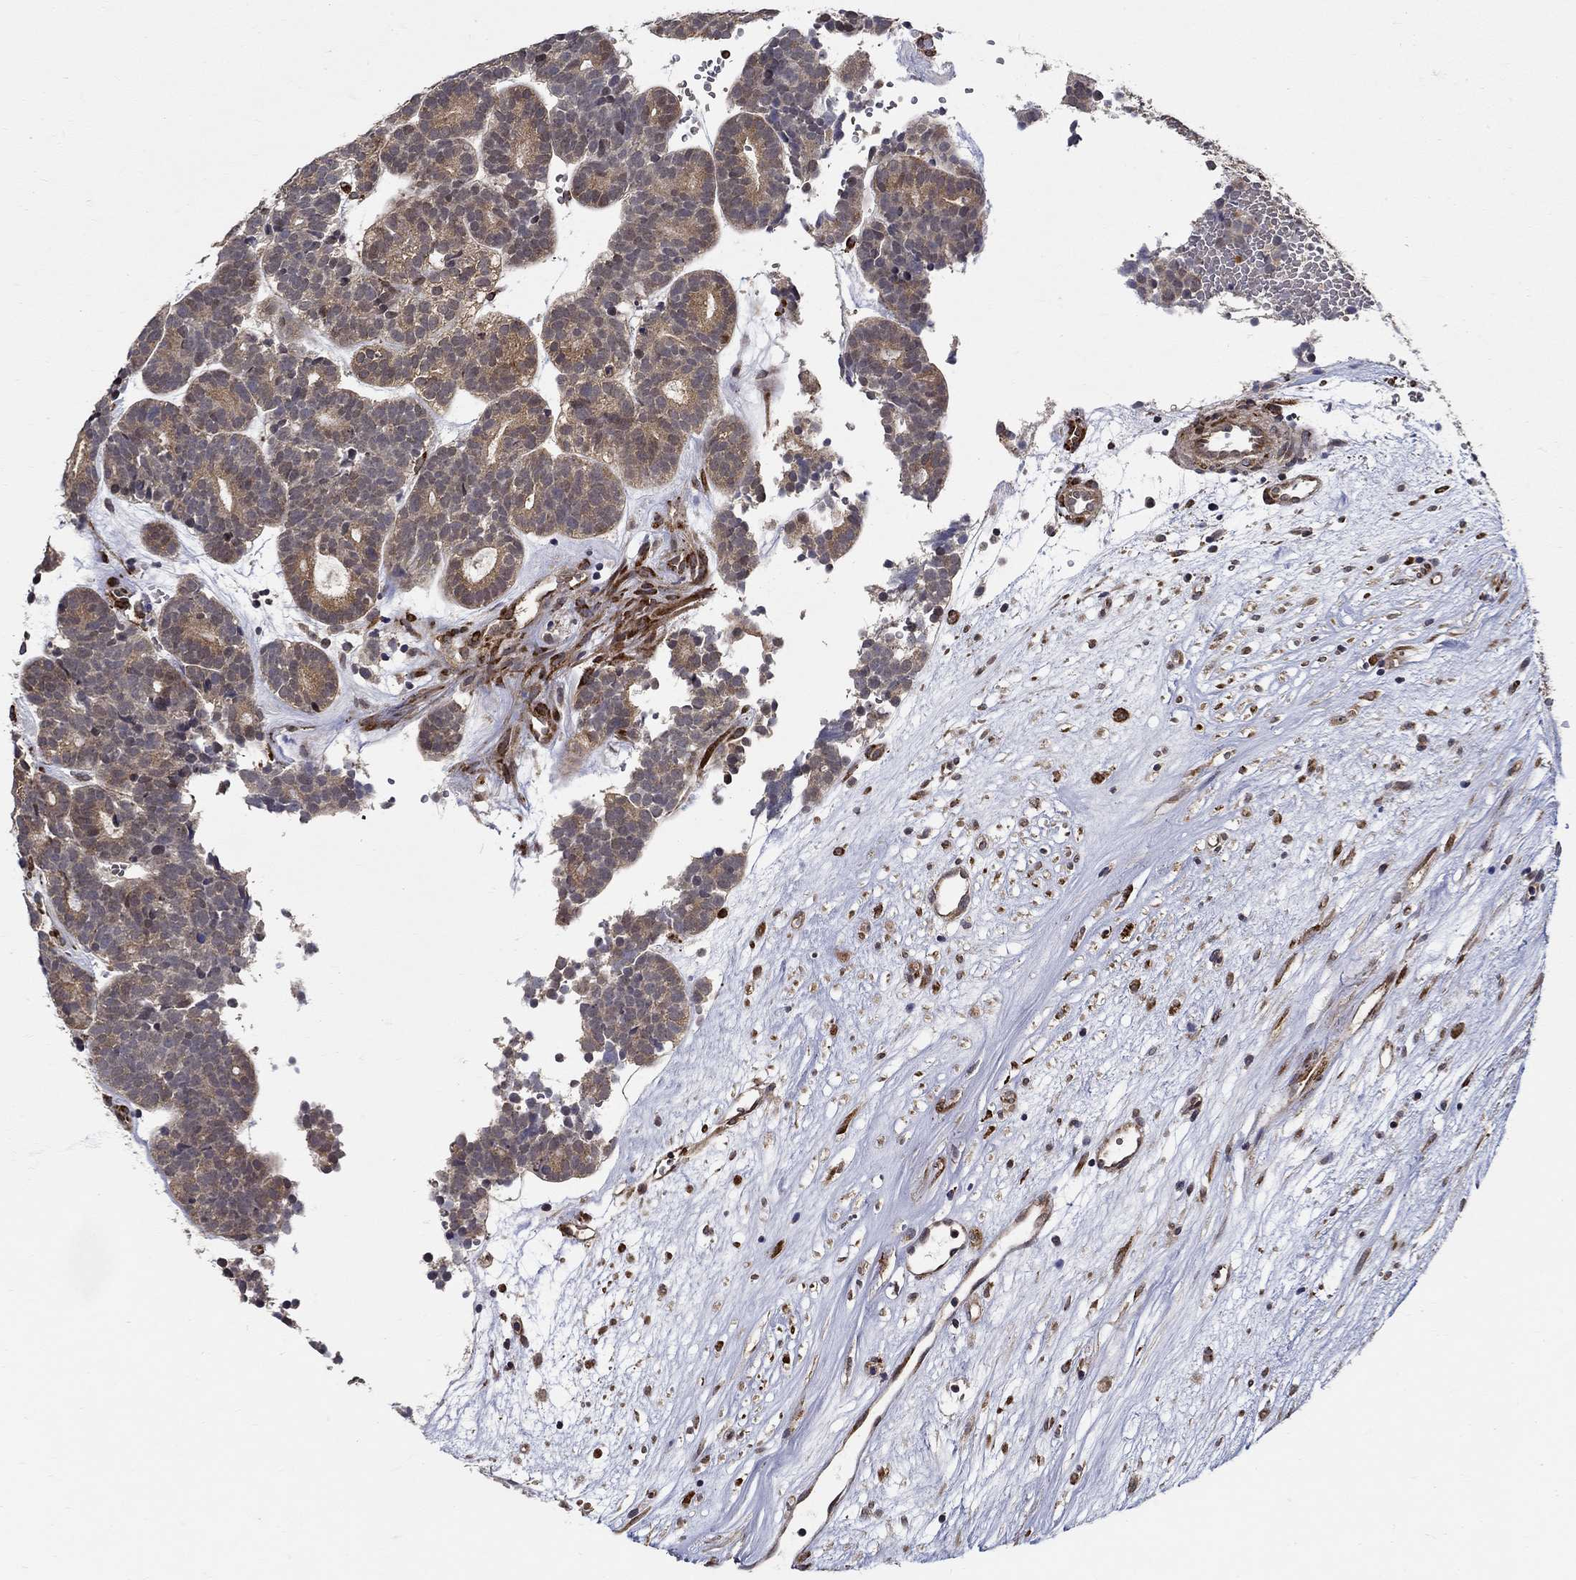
{"staining": {"intensity": "strong", "quantity": "<25%", "location": "cytoplasmic/membranous,nuclear"}, "tissue": "head and neck cancer", "cell_type": "Tumor cells", "image_type": "cancer", "snomed": [{"axis": "morphology", "description": "Adenocarcinoma, NOS"}, {"axis": "topography", "description": "Head-Neck"}], "caption": "The histopathology image shows staining of head and neck cancer, revealing strong cytoplasmic/membranous and nuclear protein staining (brown color) within tumor cells.", "gene": "ZNF594", "patient": {"sex": "female", "age": 81}}